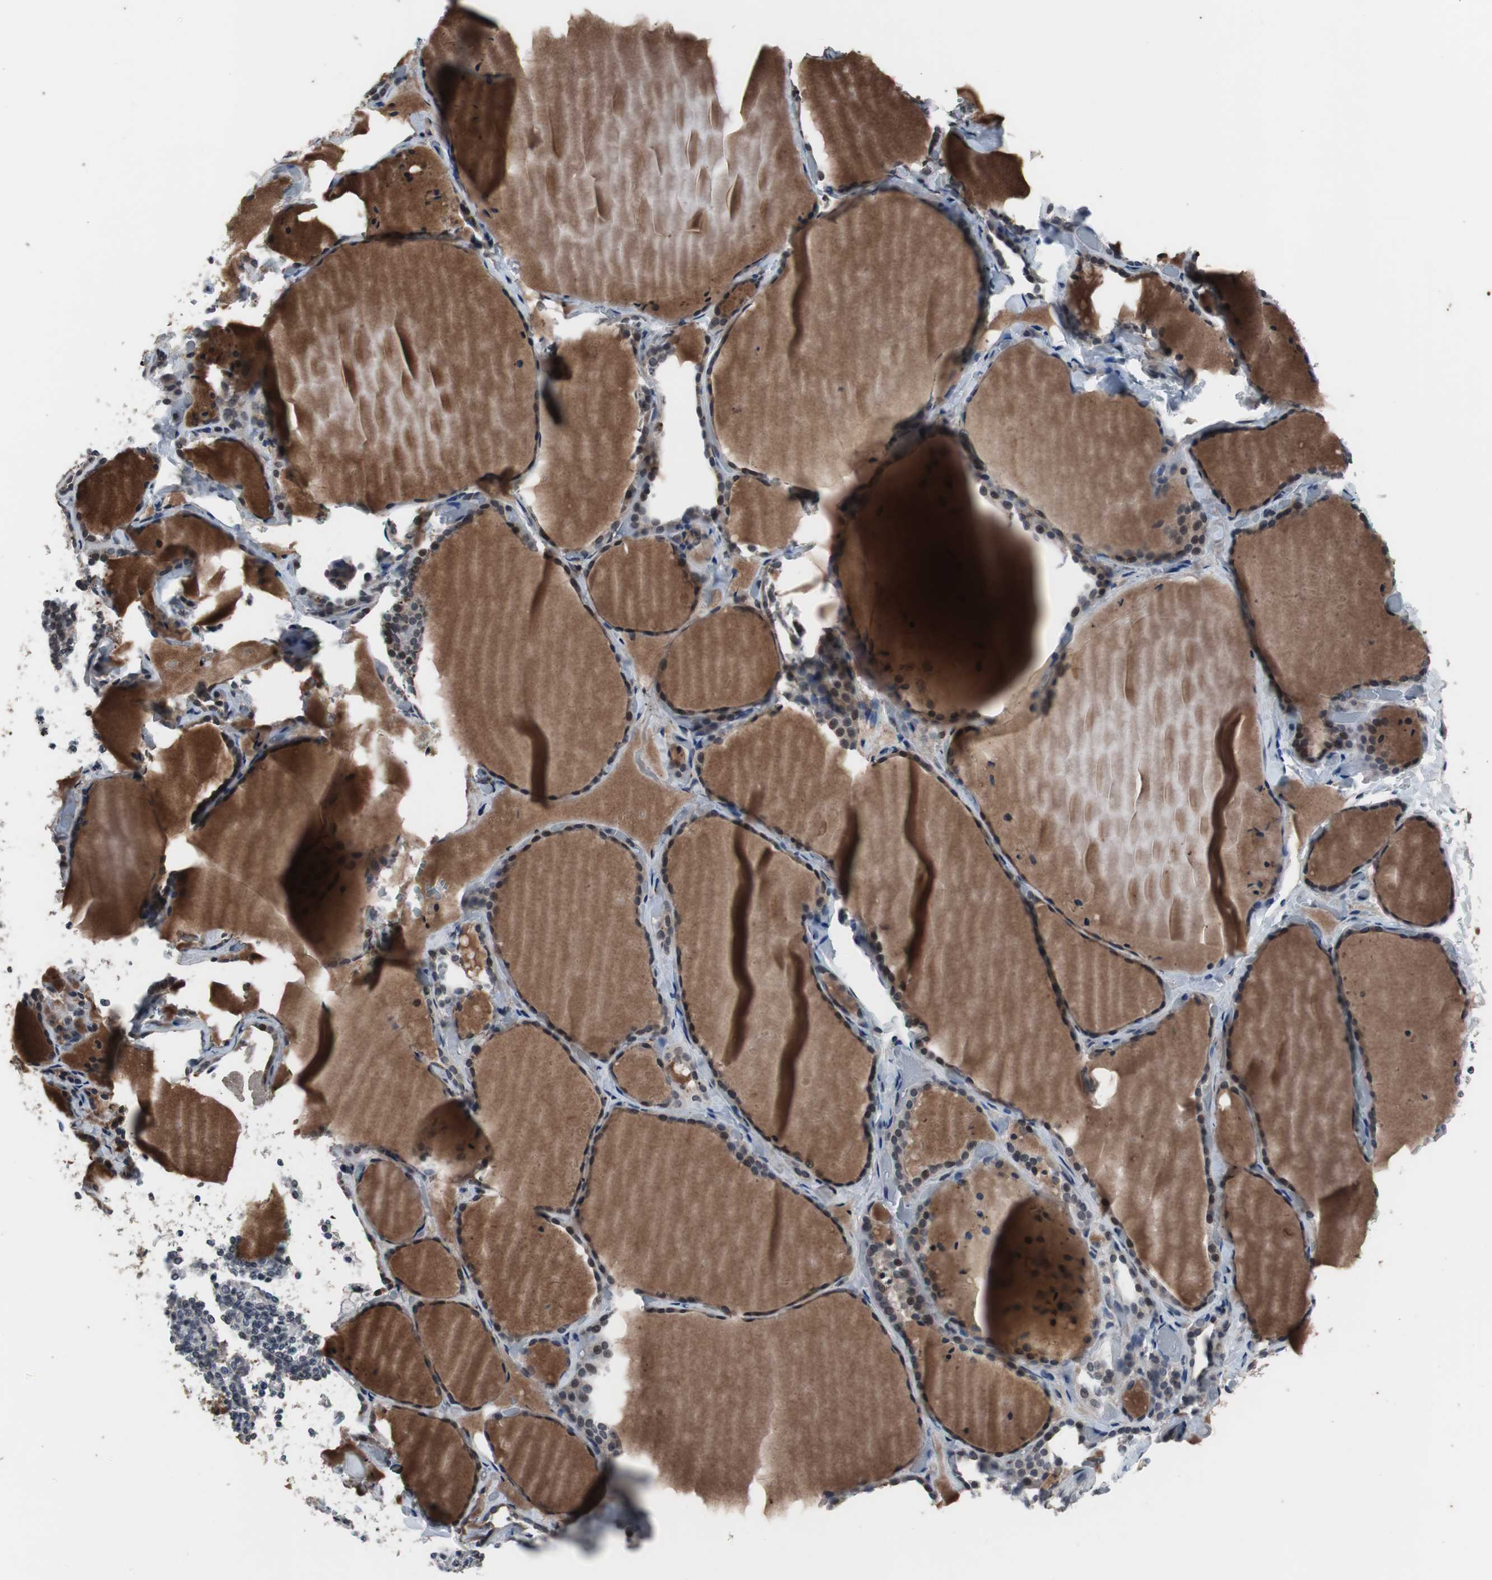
{"staining": {"intensity": "weak", "quantity": ">75%", "location": "cytoplasmic/membranous"}, "tissue": "thyroid gland", "cell_type": "Glandular cells", "image_type": "normal", "snomed": [{"axis": "morphology", "description": "Normal tissue, NOS"}, {"axis": "topography", "description": "Thyroid gland"}], "caption": "A high-resolution micrograph shows immunohistochemistry staining of benign thyroid gland, which displays weak cytoplasmic/membranous staining in about >75% of glandular cells.", "gene": "CRADD", "patient": {"sex": "female", "age": 22}}